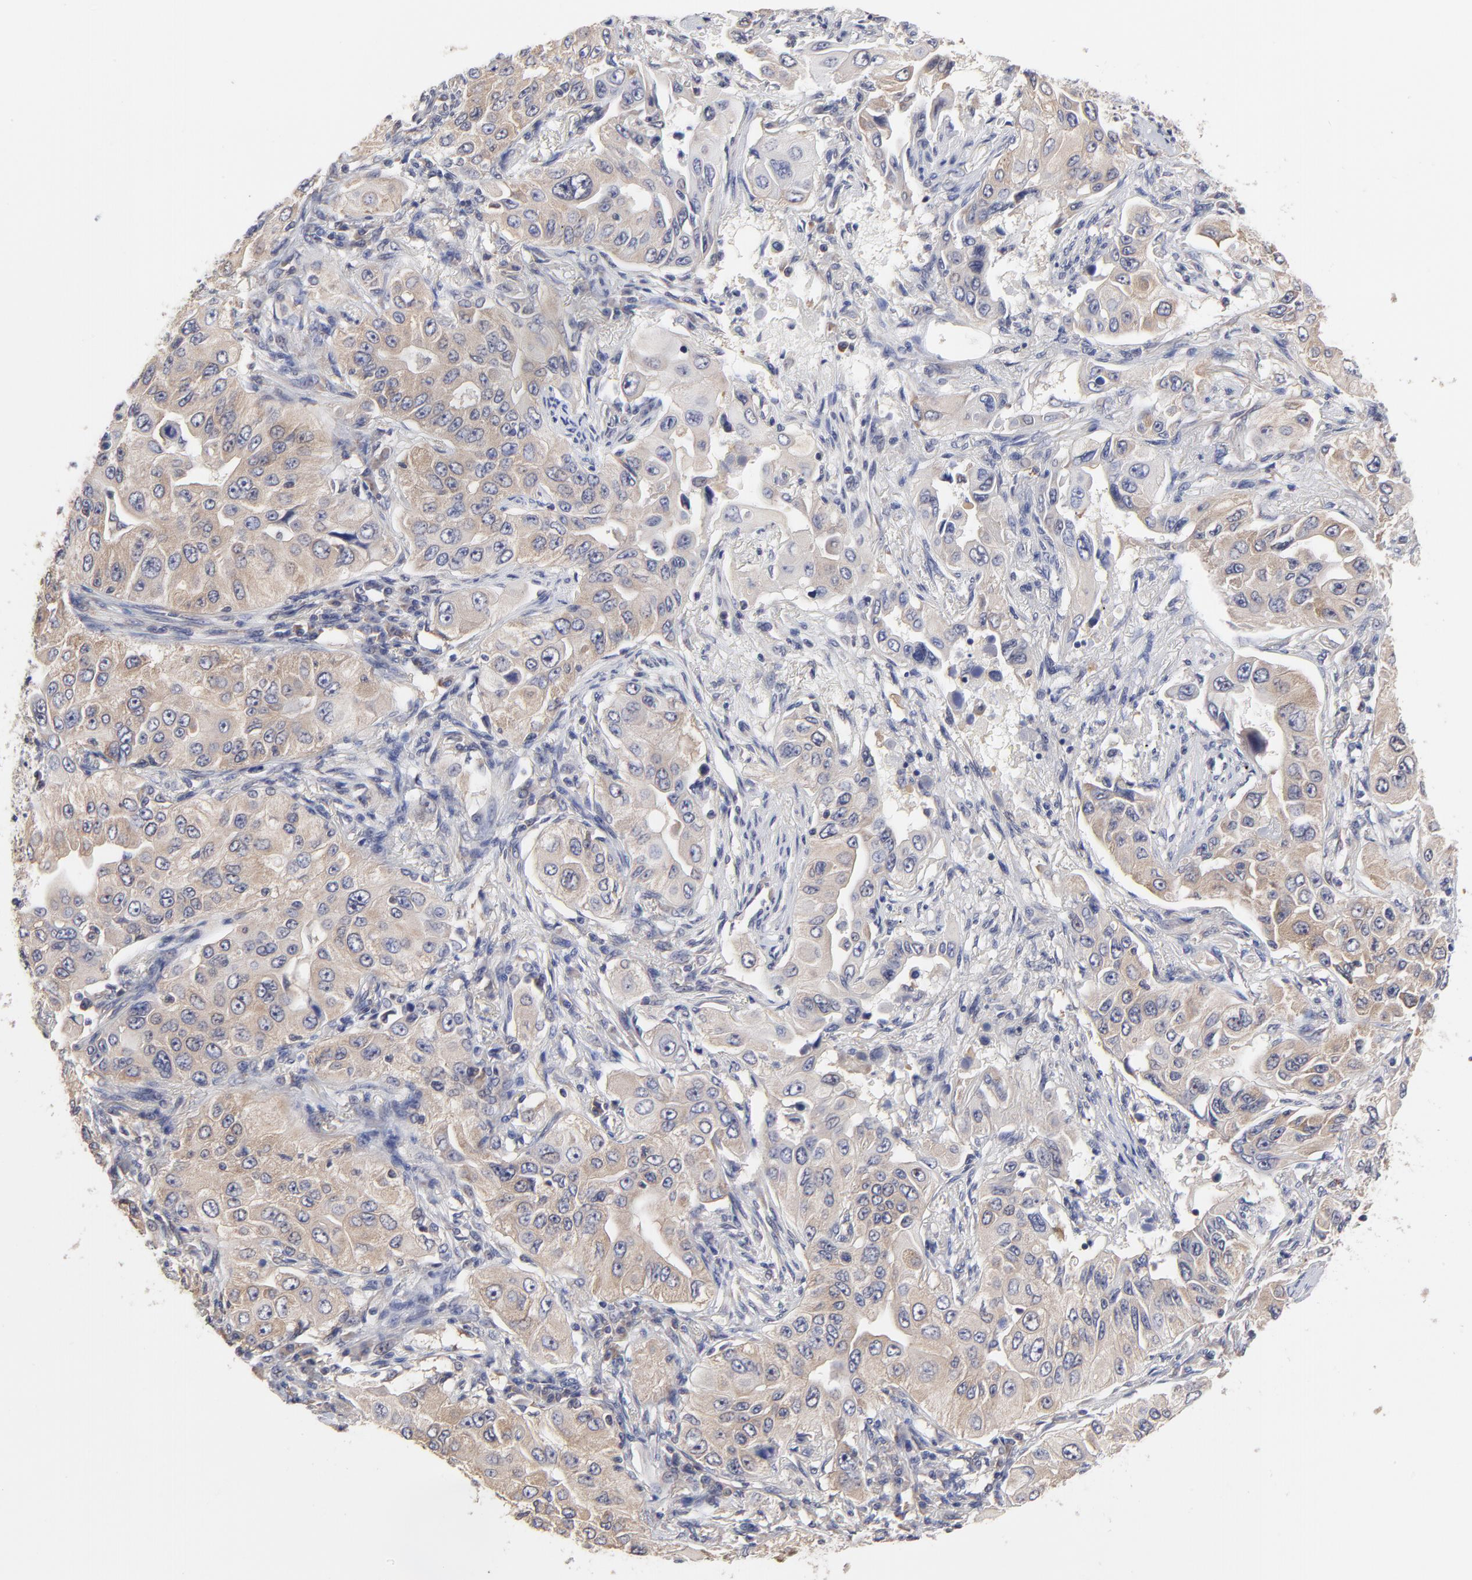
{"staining": {"intensity": "weak", "quantity": "25%-75%", "location": "cytoplasmic/membranous"}, "tissue": "lung cancer", "cell_type": "Tumor cells", "image_type": "cancer", "snomed": [{"axis": "morphology", "description": "Adenocarcinoma, NOS"}, {"axis": "topography", "description": "Lung"}], "caption": "A brown stain shows weak cytoplasmic/membranous positivity of a protein in human lung adenocarcinoma tumor cells. The protein is shown in brown color, while the nuclei are stained blue.", "gene": "CCT2", "patient": {"sex": "male", "age": 84}}